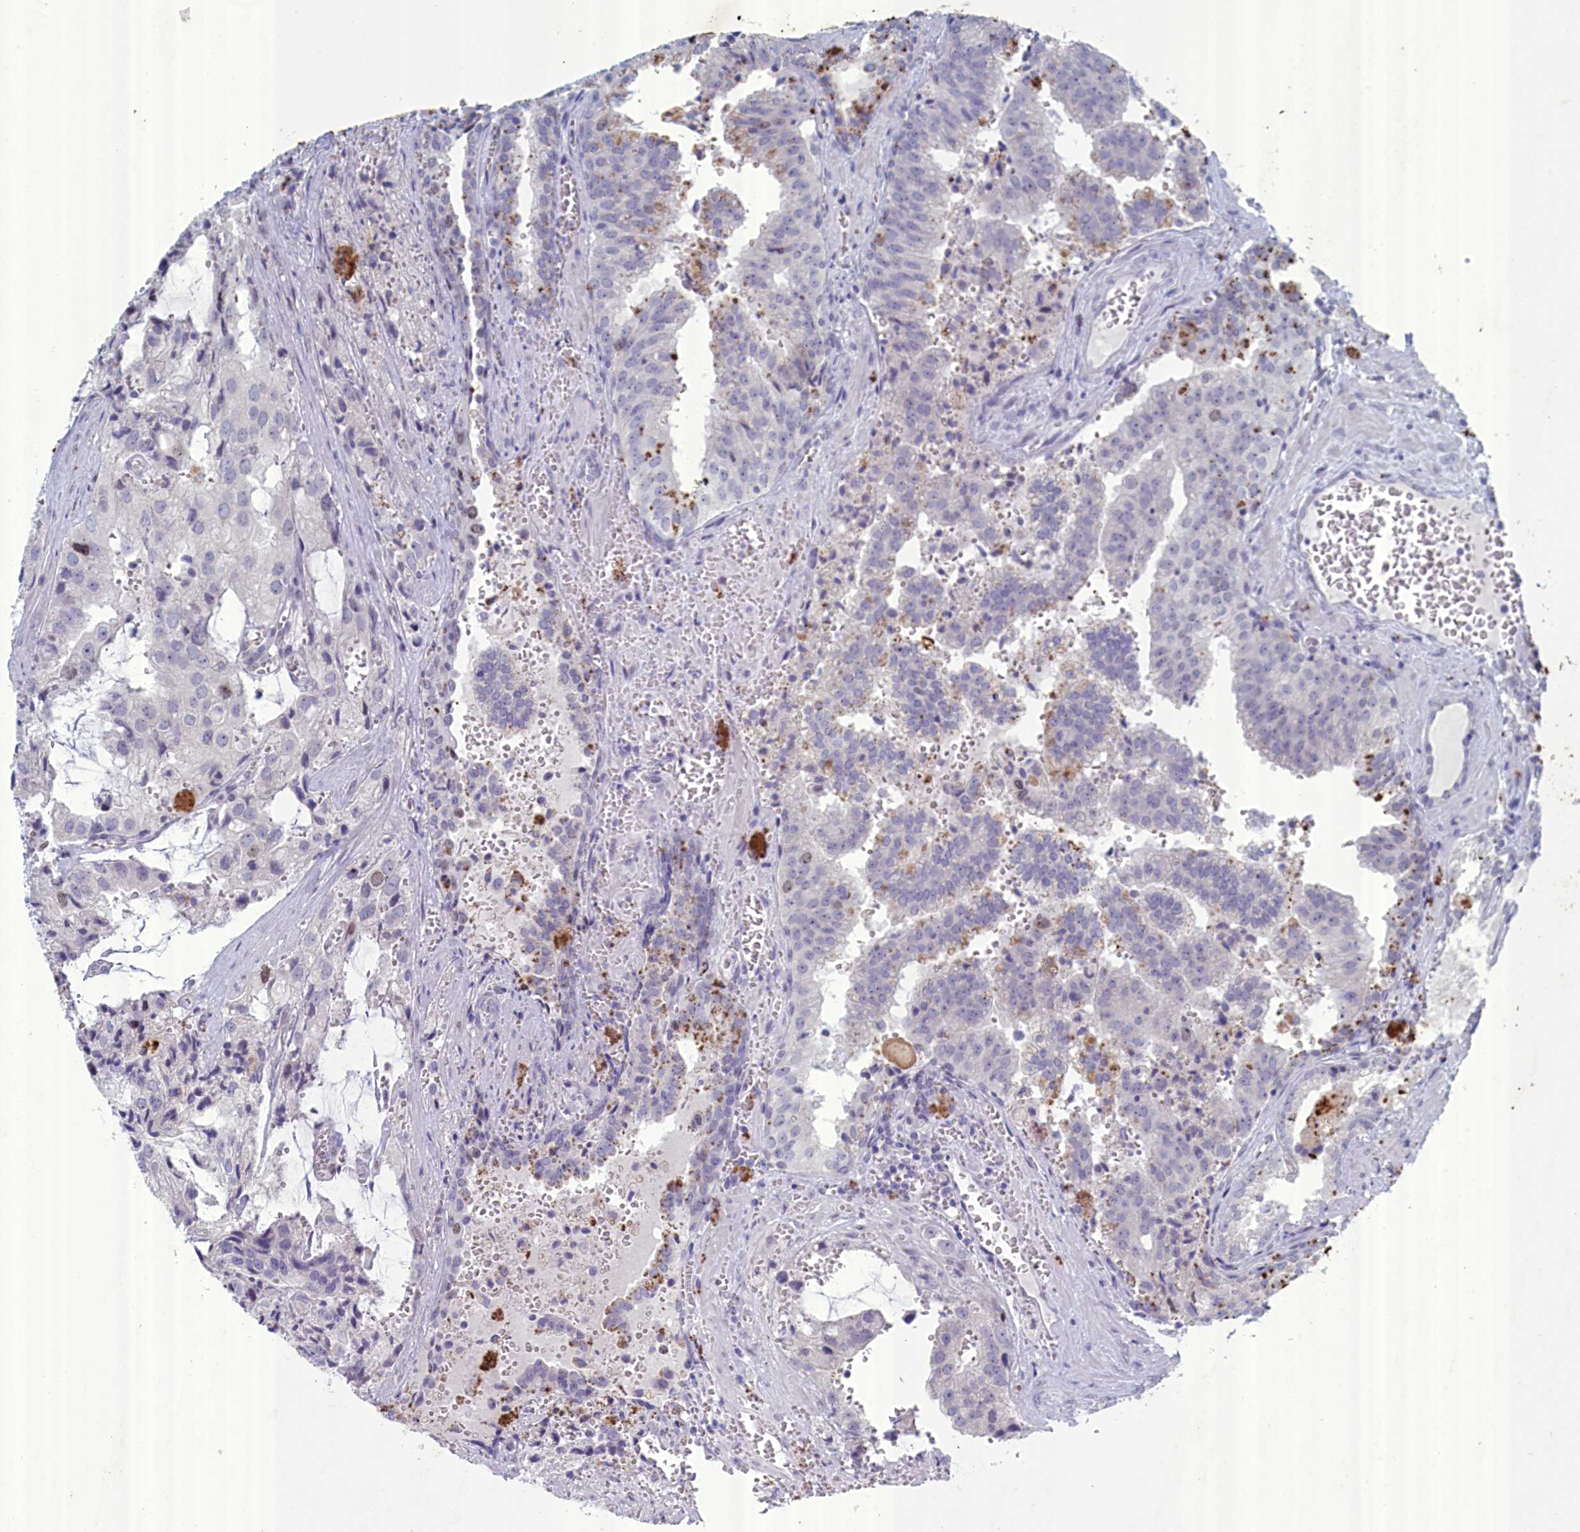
{"staining": {"intensity": "negative", "quantity": "none", "location": "none"}, "tissue": "prostate cancer", "cell_type": "Tumor cells", "image_type": "cancer", "snomed": [{"axis": "morphology", "description": "Adenocarcinoma, High grade"}, {"axis": "topography", "description": "Prostate"}], "caption": "Immunohistochemistry (IHC) image of neoplastic tissue: high-grade adenocarcinoma (prostate) stained with DAB (3,3'-diaminobenzidine) demonstrates no significant protein expression in tumor cells.", "gene": "WDR76", "patient": {"sex": "male", "age": 68}}